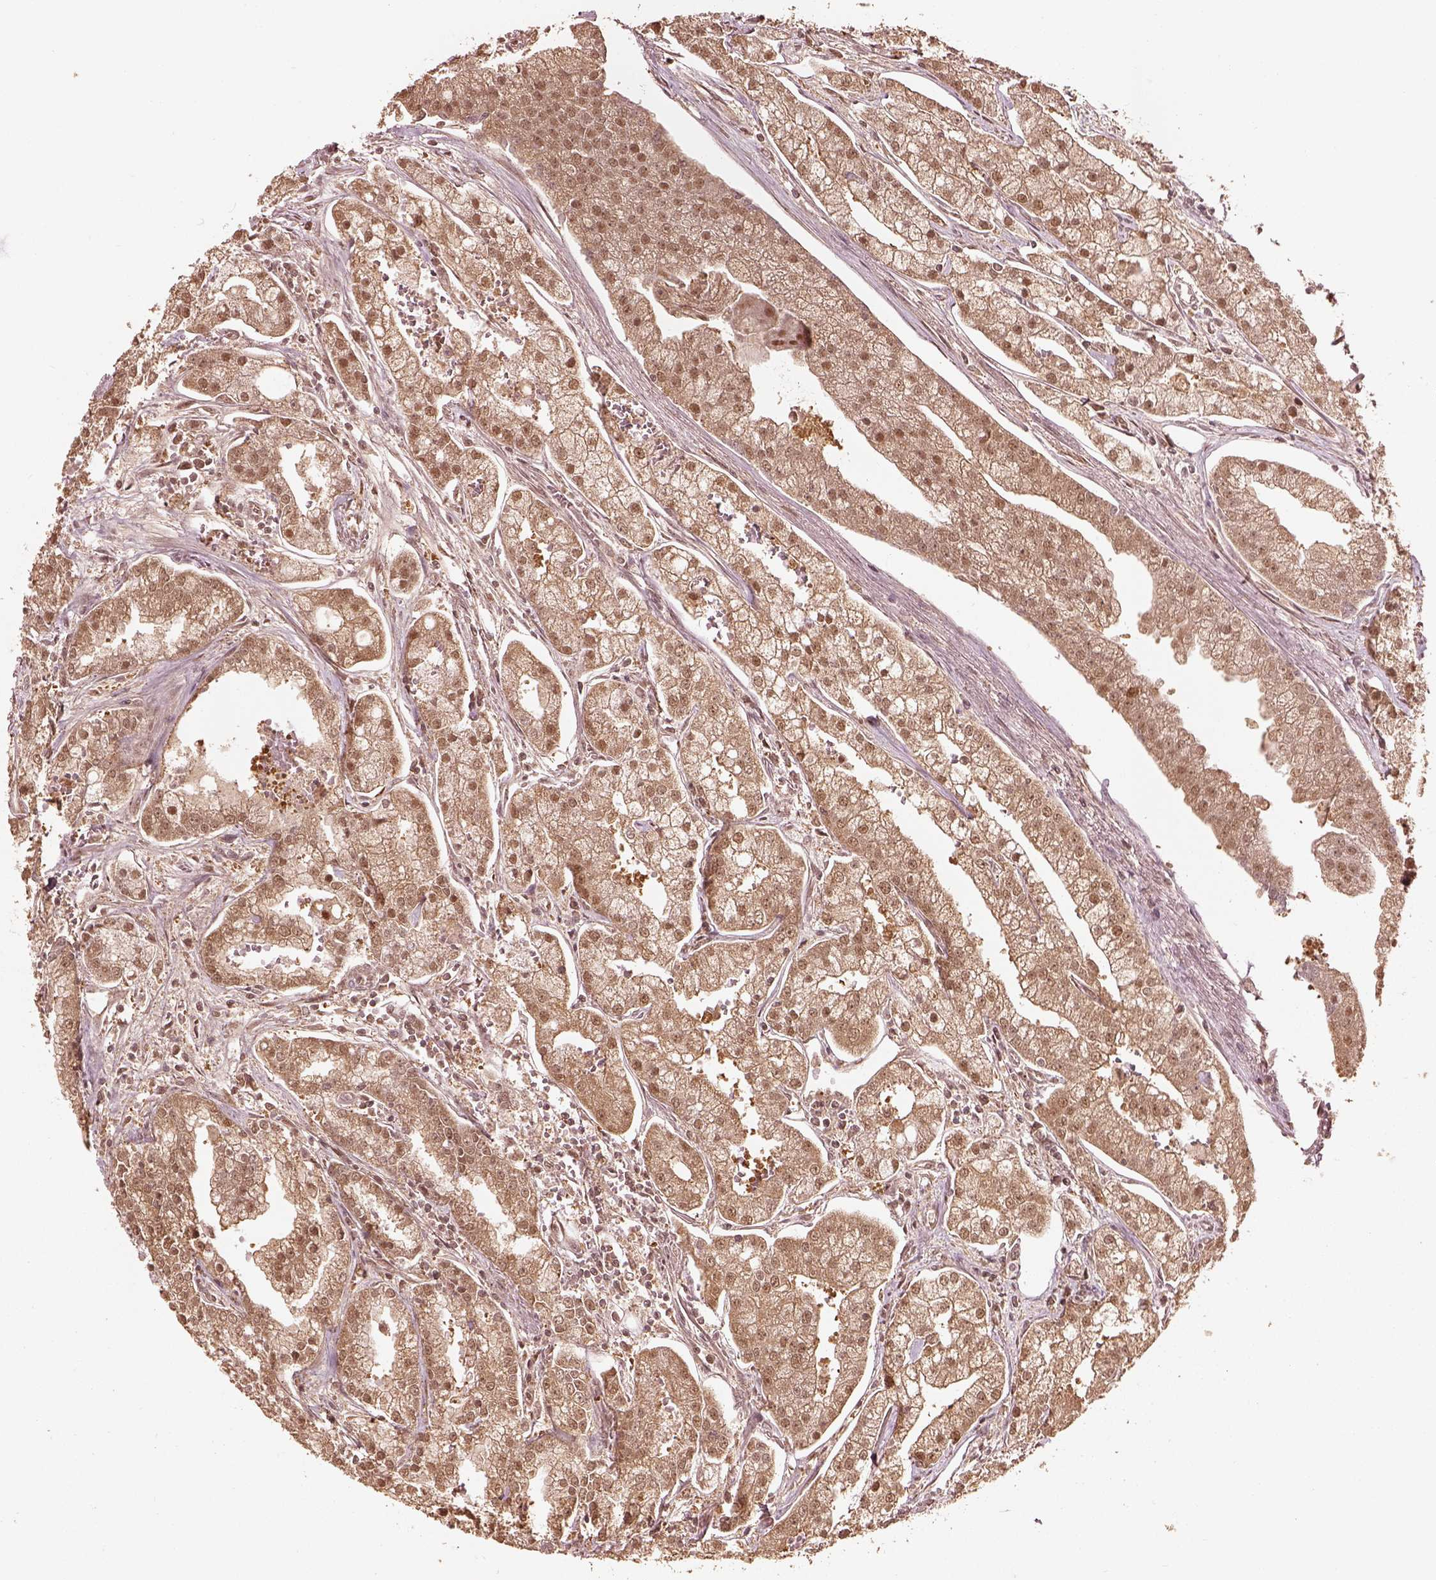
{"staining": {"intensity": "moderate", "quantity": ">75%", "location": "cytoplasmic/membranous,nuclear"}, "tissue": "prostate cancer", "cell_type": "Tumor cells", "image_type": "cancer", "snomed": [{"axis": "morphology", "description": "Adenocarcinoma, NOS"}, {"axis": "topography", "description": "Prostate"}], "caption": "Moderate cytoplasmic/membranous and nuclear protein expression is present in about >75% of tumor cells in prostate adenocarcinoma. Ihc stains the protein in brown and the nuclei are stained blue.", "gene": "PSMC5", "patient": {"sex": "male", "age": 70}}